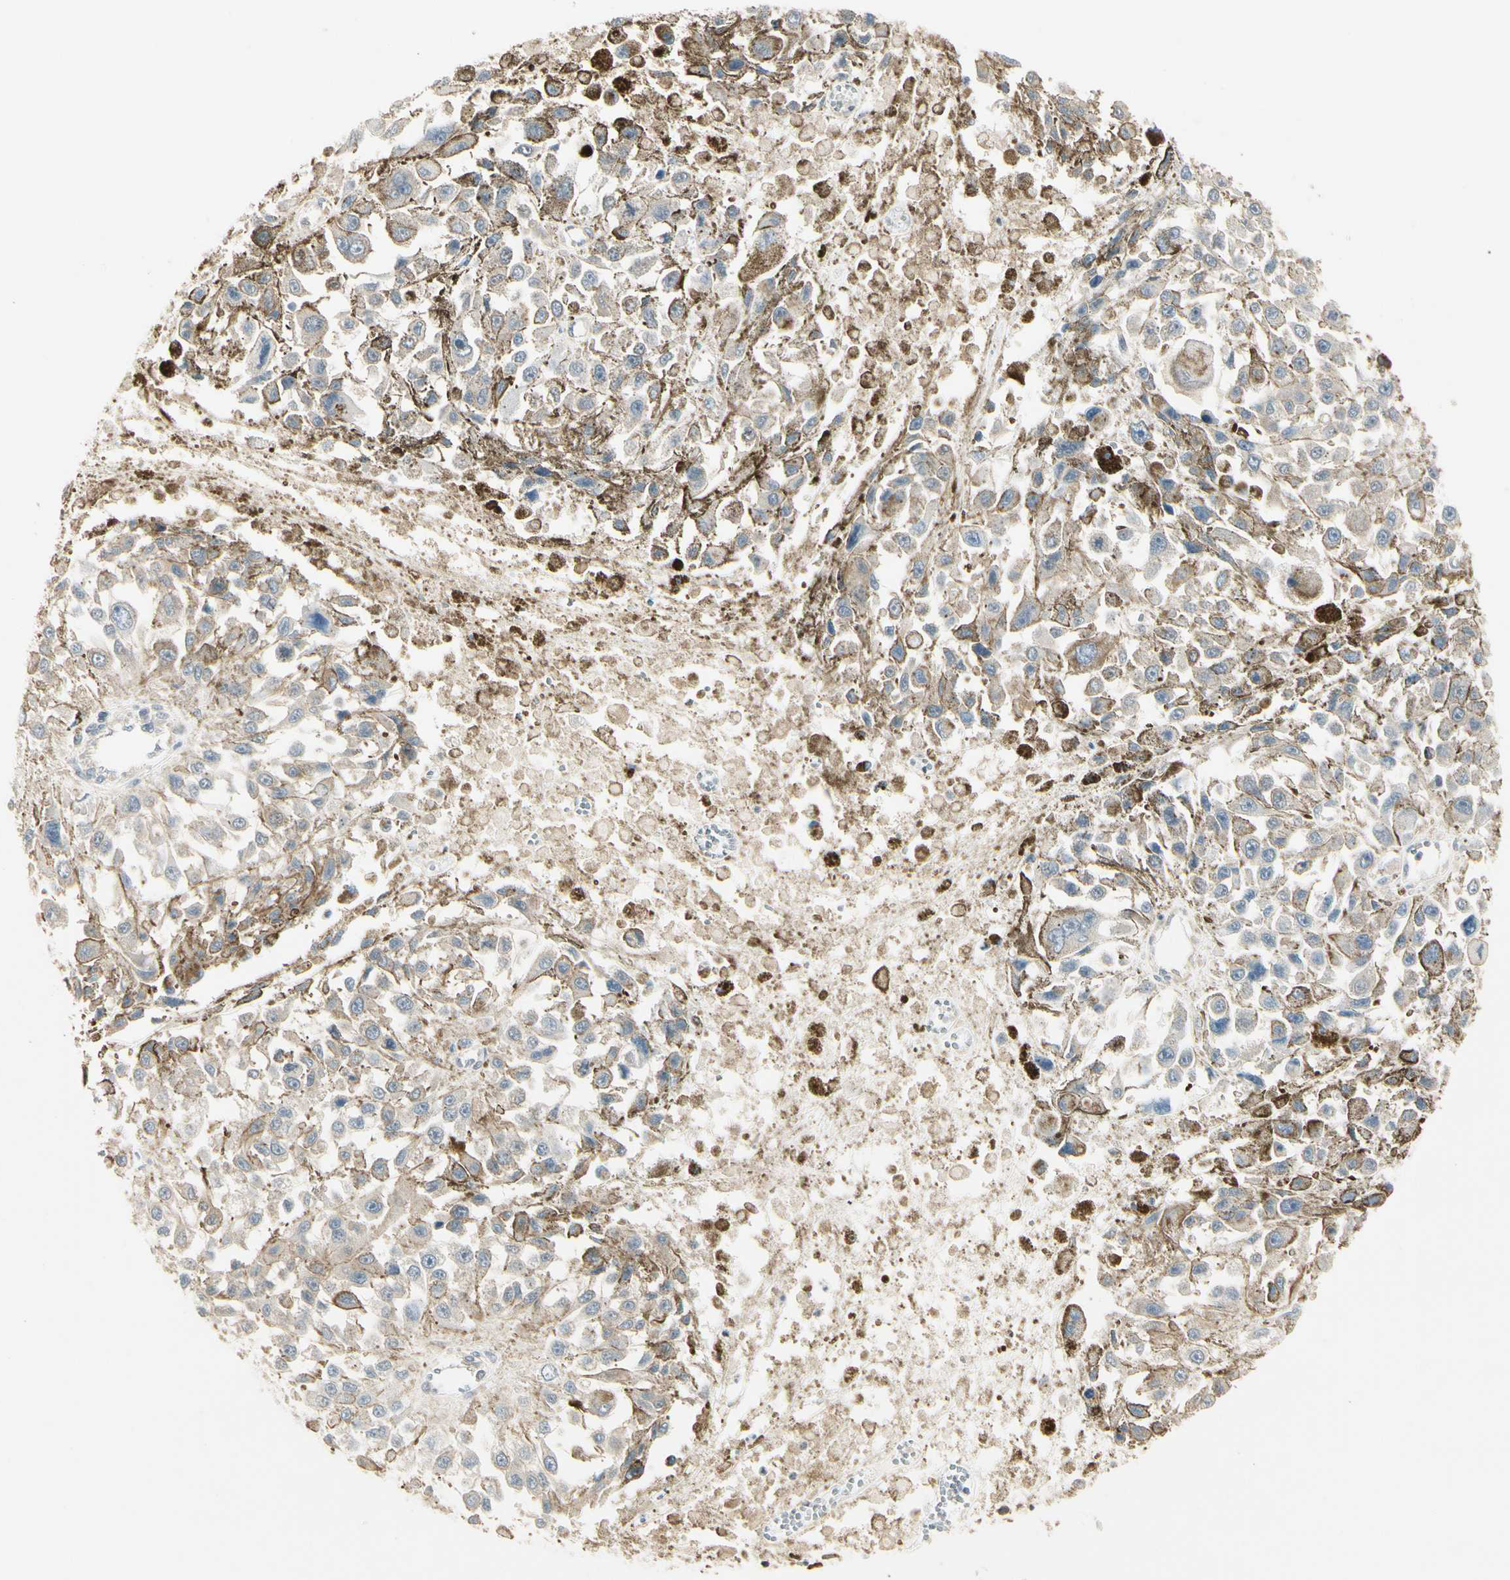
{"staining": {"intensity": "weak", "quantity": "<25%", "location": "cytoplasmic/membranous"}, "tissue": "melanoma", "cell_type": "Tumor cells", "image_type": "cancer", "snomed": [{"axis": "morphology", "description": "Malignant melanoma, Metastatic site"}, {"axis": "topography", "description": "Lymph node"}], "caption": "This histopathology image is of melanoma stained with immunohistochemistry (IHC) to label a protein in brown with the nuclei are counter-stained blue. There is no positivity in tumor cells. (DAB (3,3'-diaminobenzidine) immunohistochemistry, high magnification).", "gene": "OXSR1", "patient": {"sex": "male", "age": 59}}